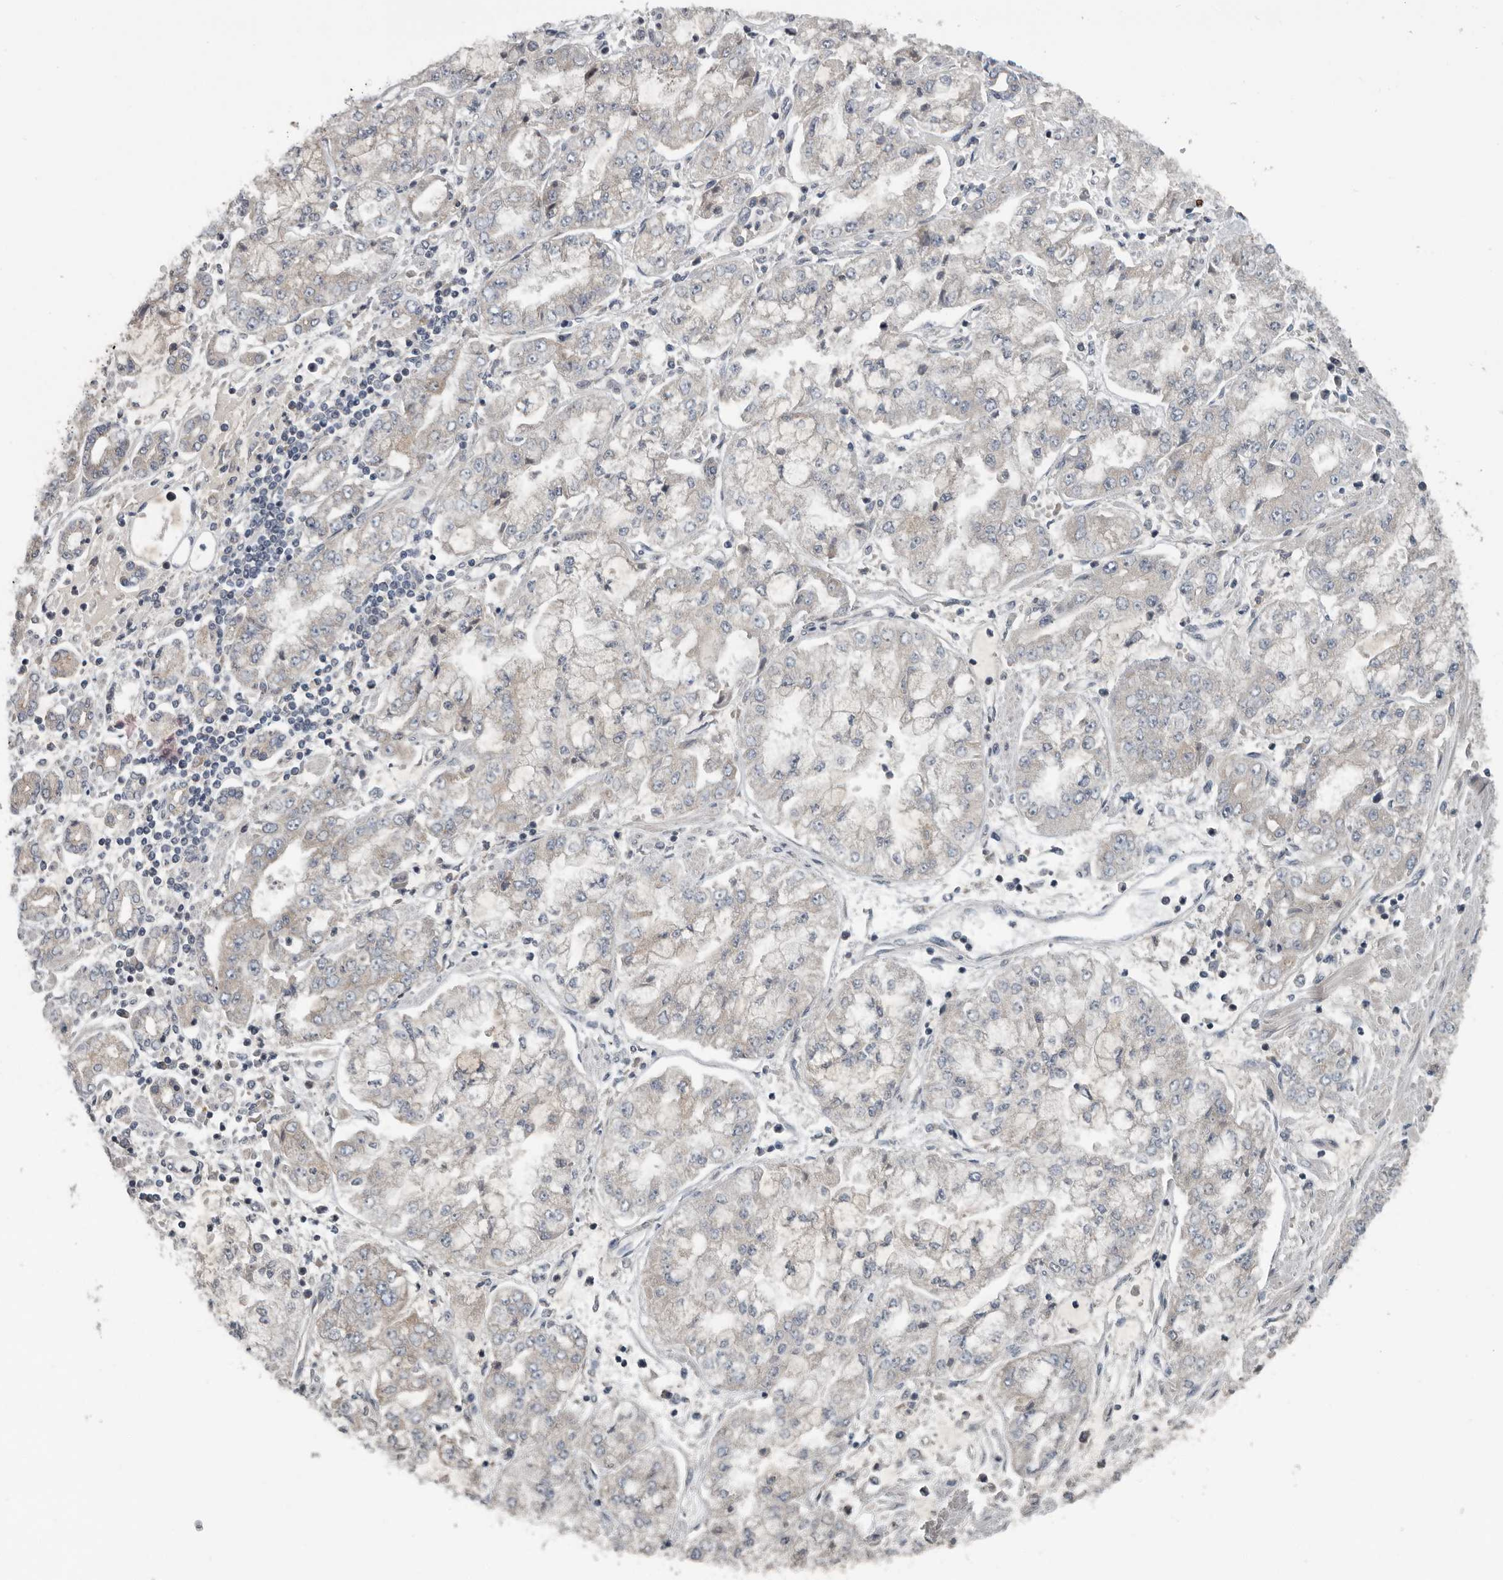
{"staining": {"intensity": "negative", "quantity": "none", "location": "none"}, "tissue": "stomach cancer", "cell_type": "Tumor cells", "image_type": "cancer", "snomed": [{"axis": "morphology", "description": "Adenocarcinoma, NOS"}, {"axis": "topography", "description": "Stomach"}], "caption": "Immunohistochemistry image of adenocarcinoma (stomach) stained for a protein (brown), which reveals no positivity in tumor cells. (DAB immunohistochemistry, high magnification).", "gene": "TMEM199", "patient": {"sex": "male", "age": 76}}